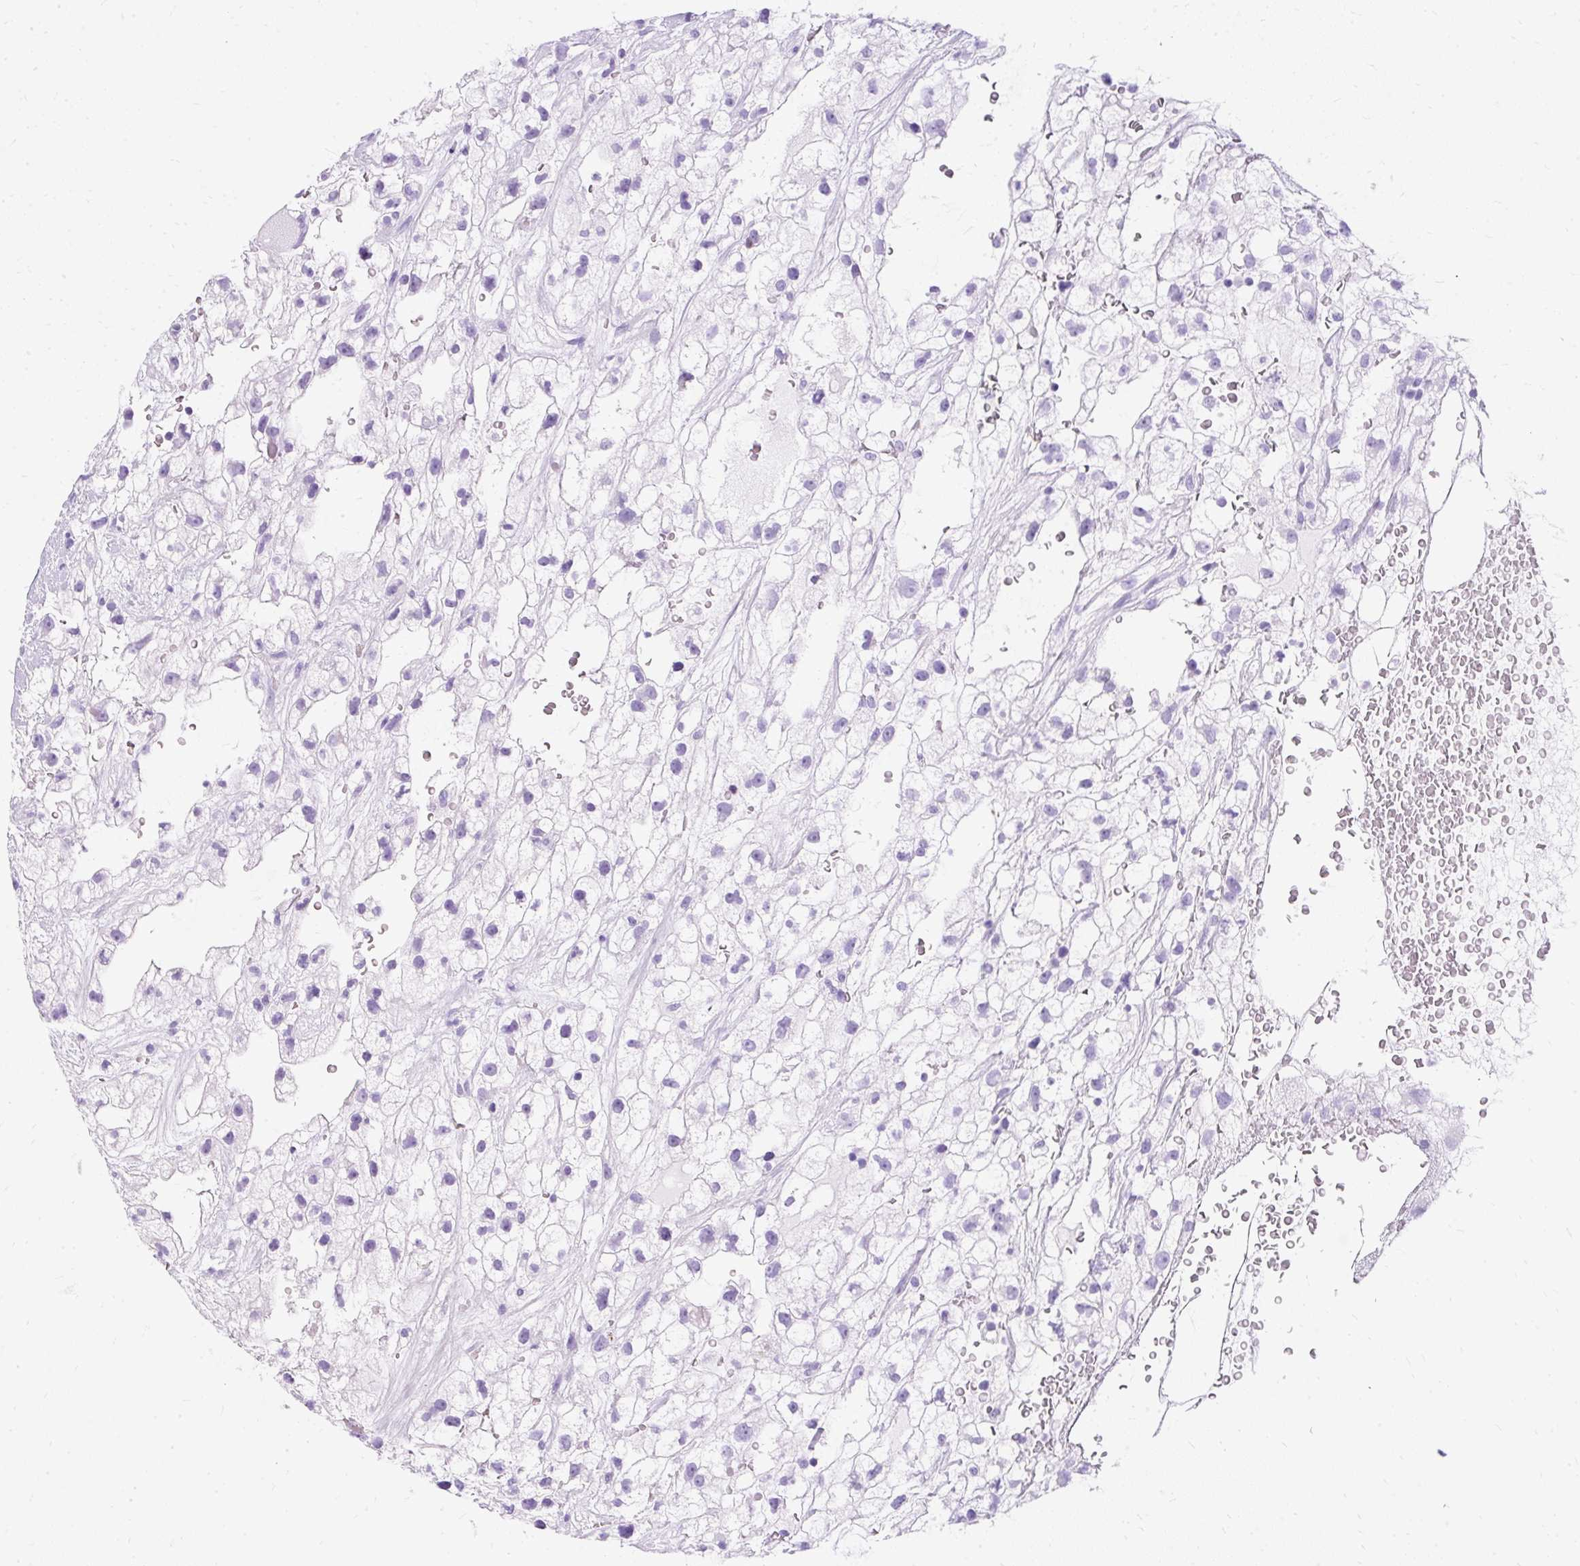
{"staining": {"intensity": "negative", "quantity": "none", "location": "none"}, "tissue": "renal cancer", "cell_type": "Tumor cells", "image_type": "cancer", "snomed": [{"axis": "morphology", "description": "Adenocarcinoma, NOS"}, {"axis": "topography", "description": "Kidney"}], "caption": "This is a histopathology image of immunohistochemistry staining of renal cancer (adenocarcinoma), which shows no expression in tumor cells. The staining was performed using DAB to visualize the protein expression in brown, while the nuclei were stained in blue with hematoxylin (Magnification: 20x).", "gene": "PVALB", "patient": {"sex": "male", "age": 59}}